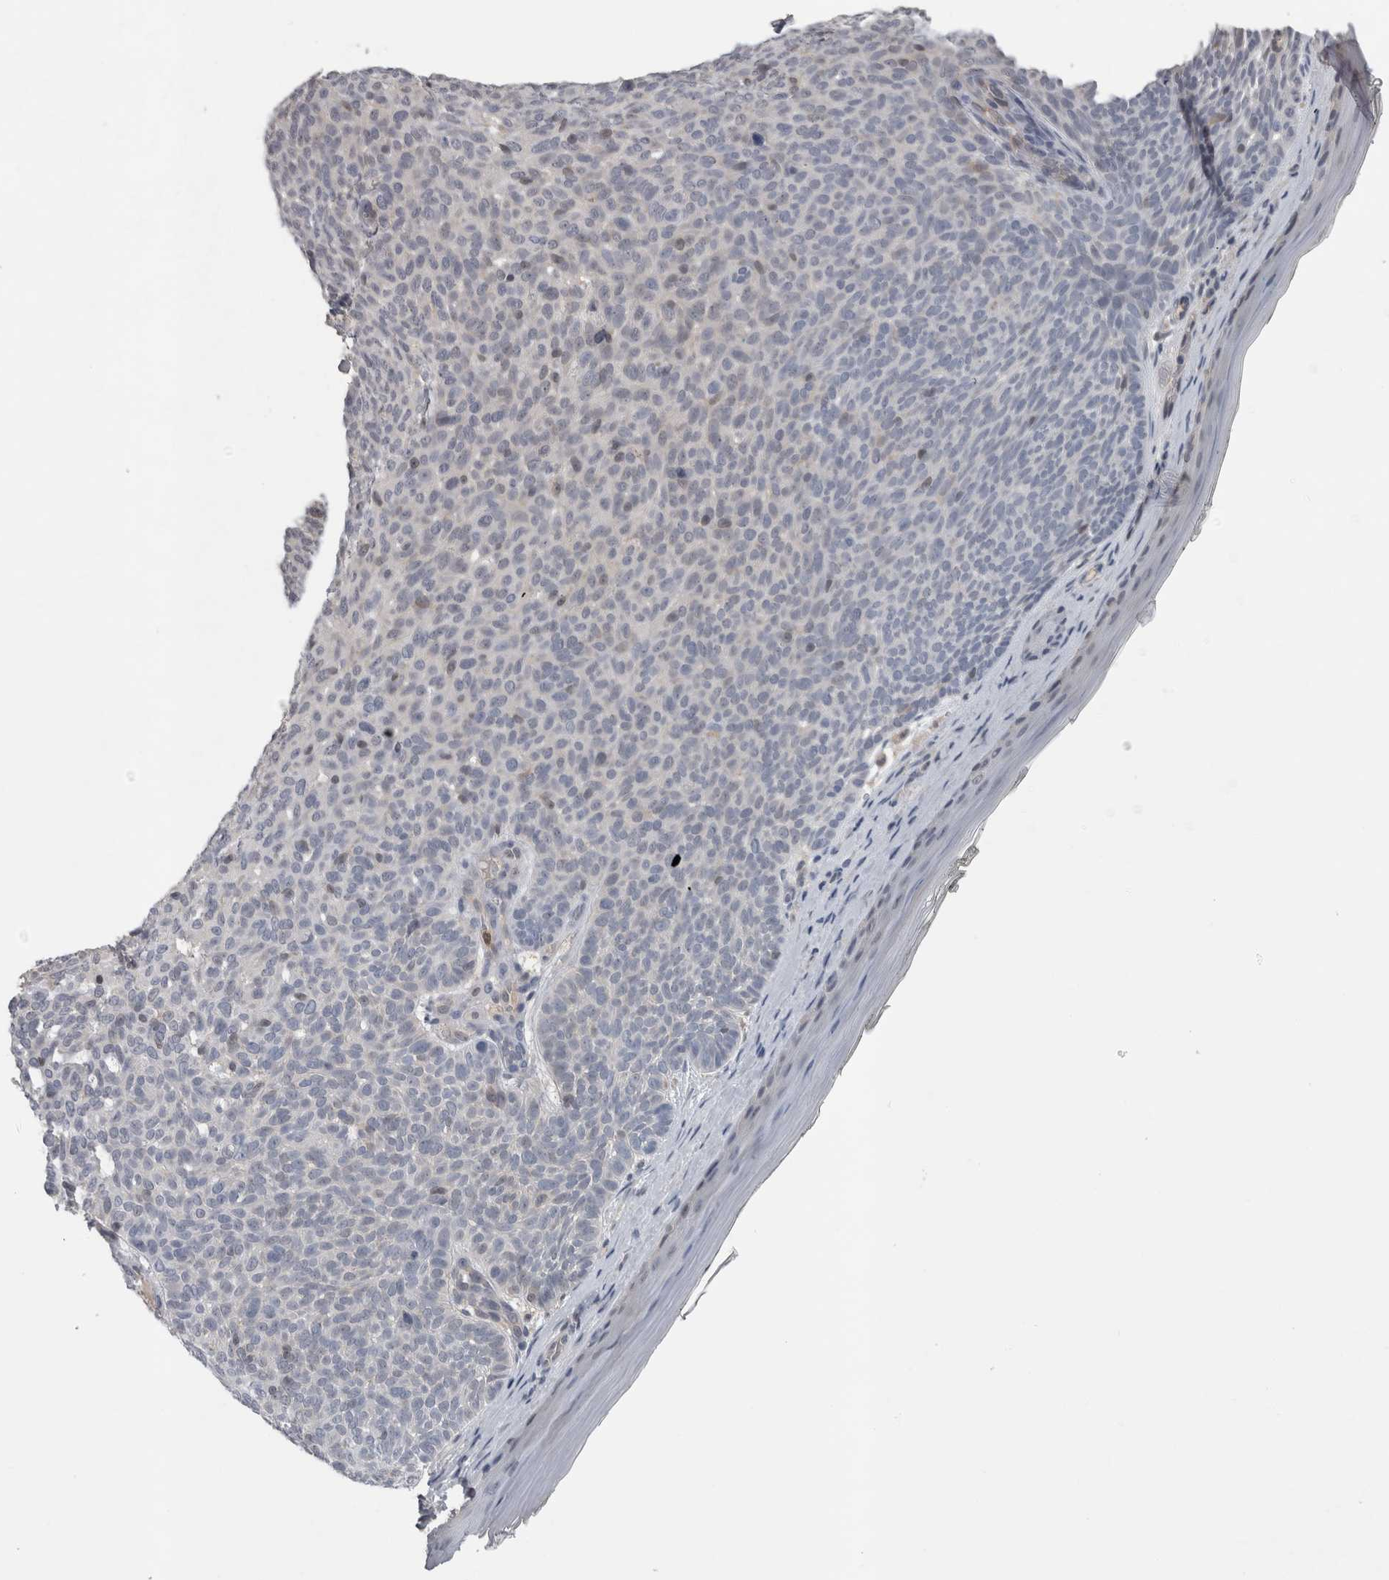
{"staining": {"intensity": "negative", "quantity": "none", "location": "none"}, "tissue": "skin cancer", "cell_type": "Tumor cells", "image_type": "cancer", "snomed": [{"axis": "morphology", "description": "Basal cell carcinoma"}, {"axis": "topography", "description": "Skin"}], "caption": "A high-resolution histopathology image shows immunohistochemistry (IHC) staining of skin basal cell carcinoma, which shows no significant positivity in tumor cells.", "gene": "NAPRT", "patient": {"sex": "male", "age": 61}}